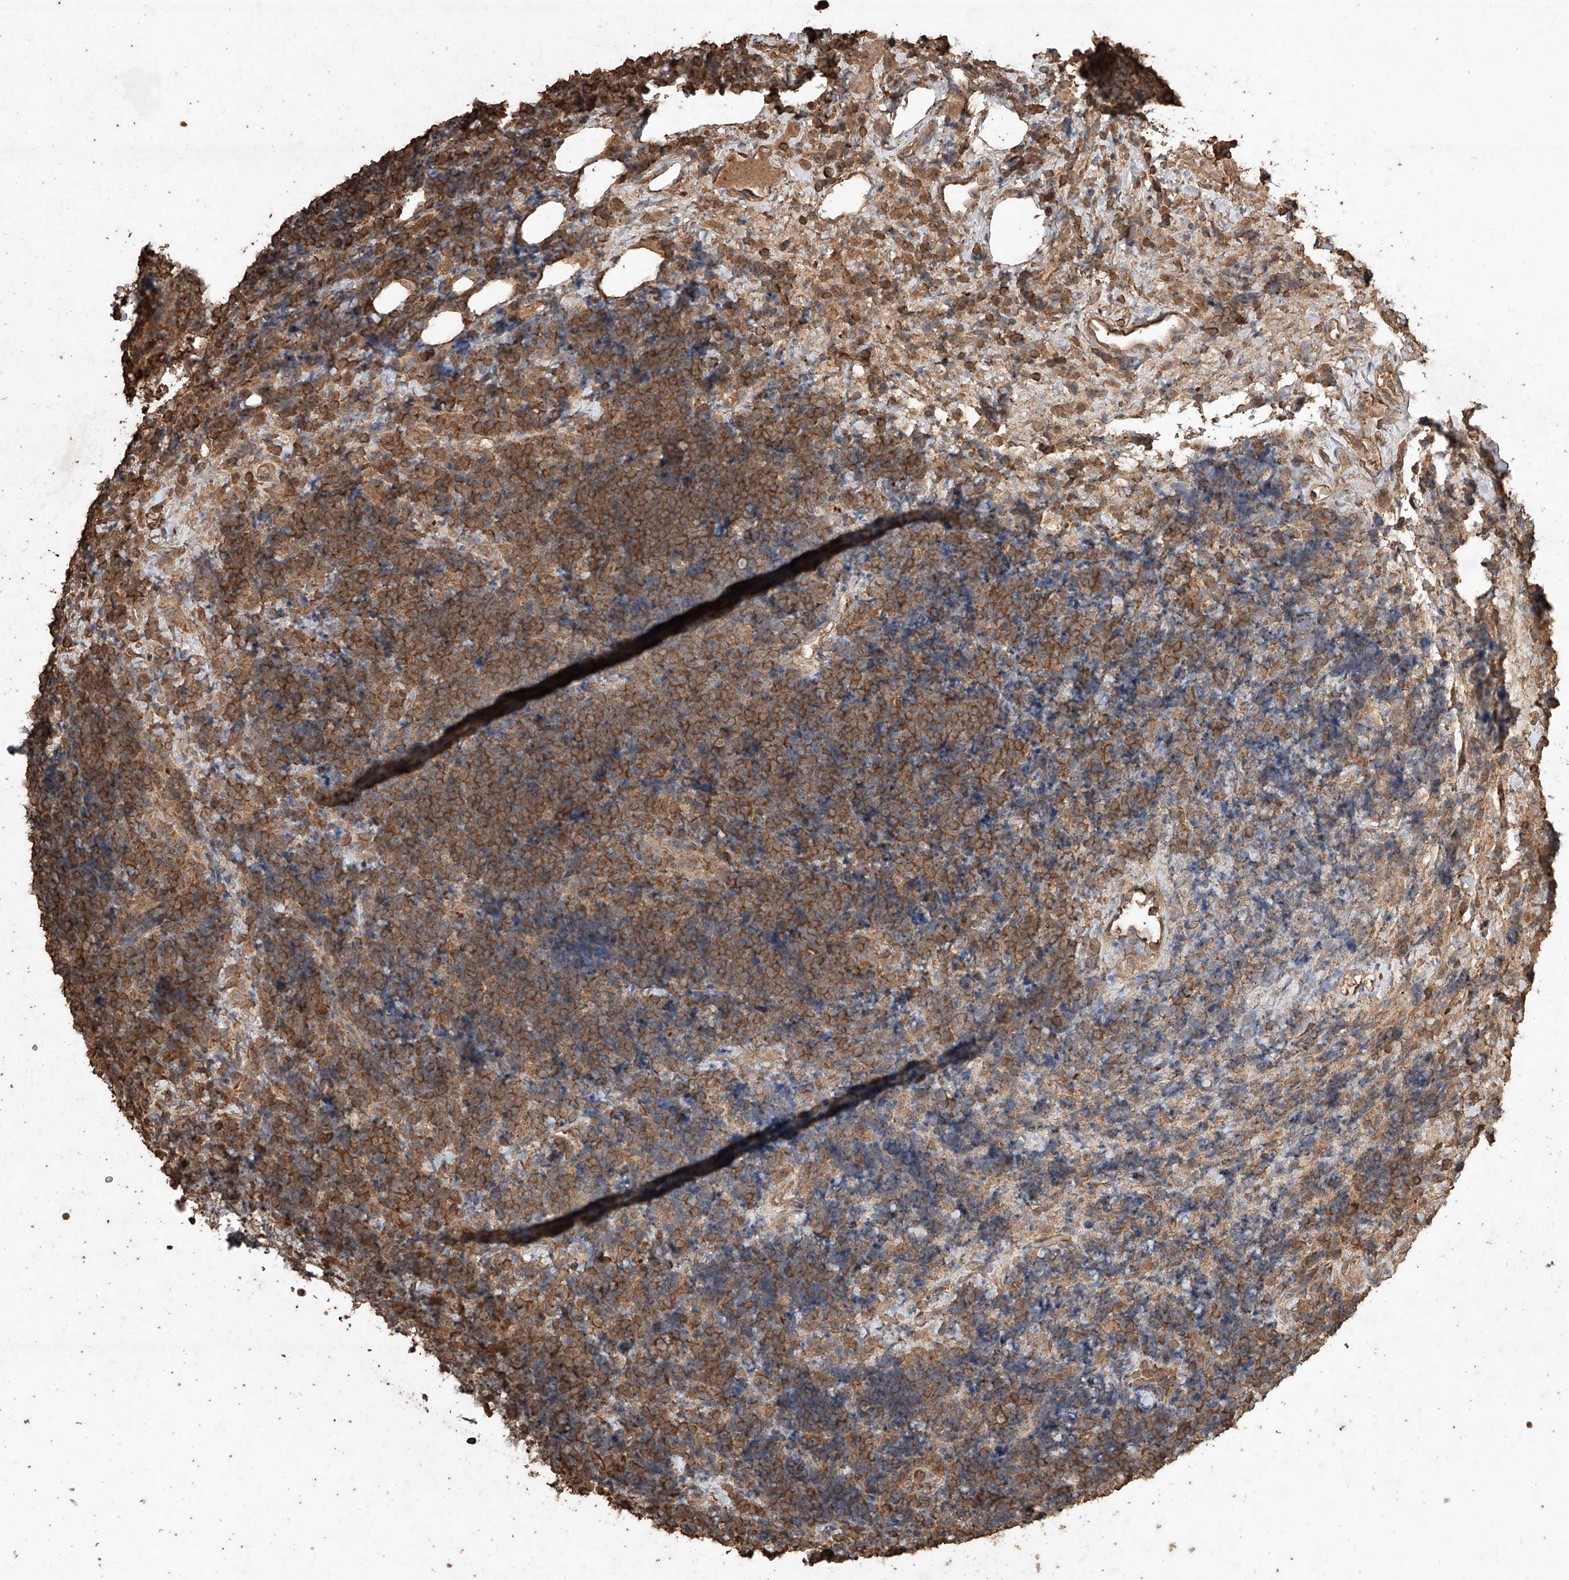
{"staining": {"intensity": "moderate", "quantity": ">75%", "location": "cytoplasmic/membranous"}, "tissue": "lymphoma", "cell_type": "Tumor cells", "image_type": "cancer", "snomed": [{"axis": "morphology", "description": "Malignant lymphoma, non-Hodgkin's type, High grade"}, {"axis": "topography", "description": "Lymph node"}], "caption": "IHC micrograph of lymphoma stained for a protein (brown), which displays medium levels of moderate cytoplasmic/membranous expression in about >75% of tumor cells.", "gene": "M6PR", "patient": {"sex": "male", "age": 13}}